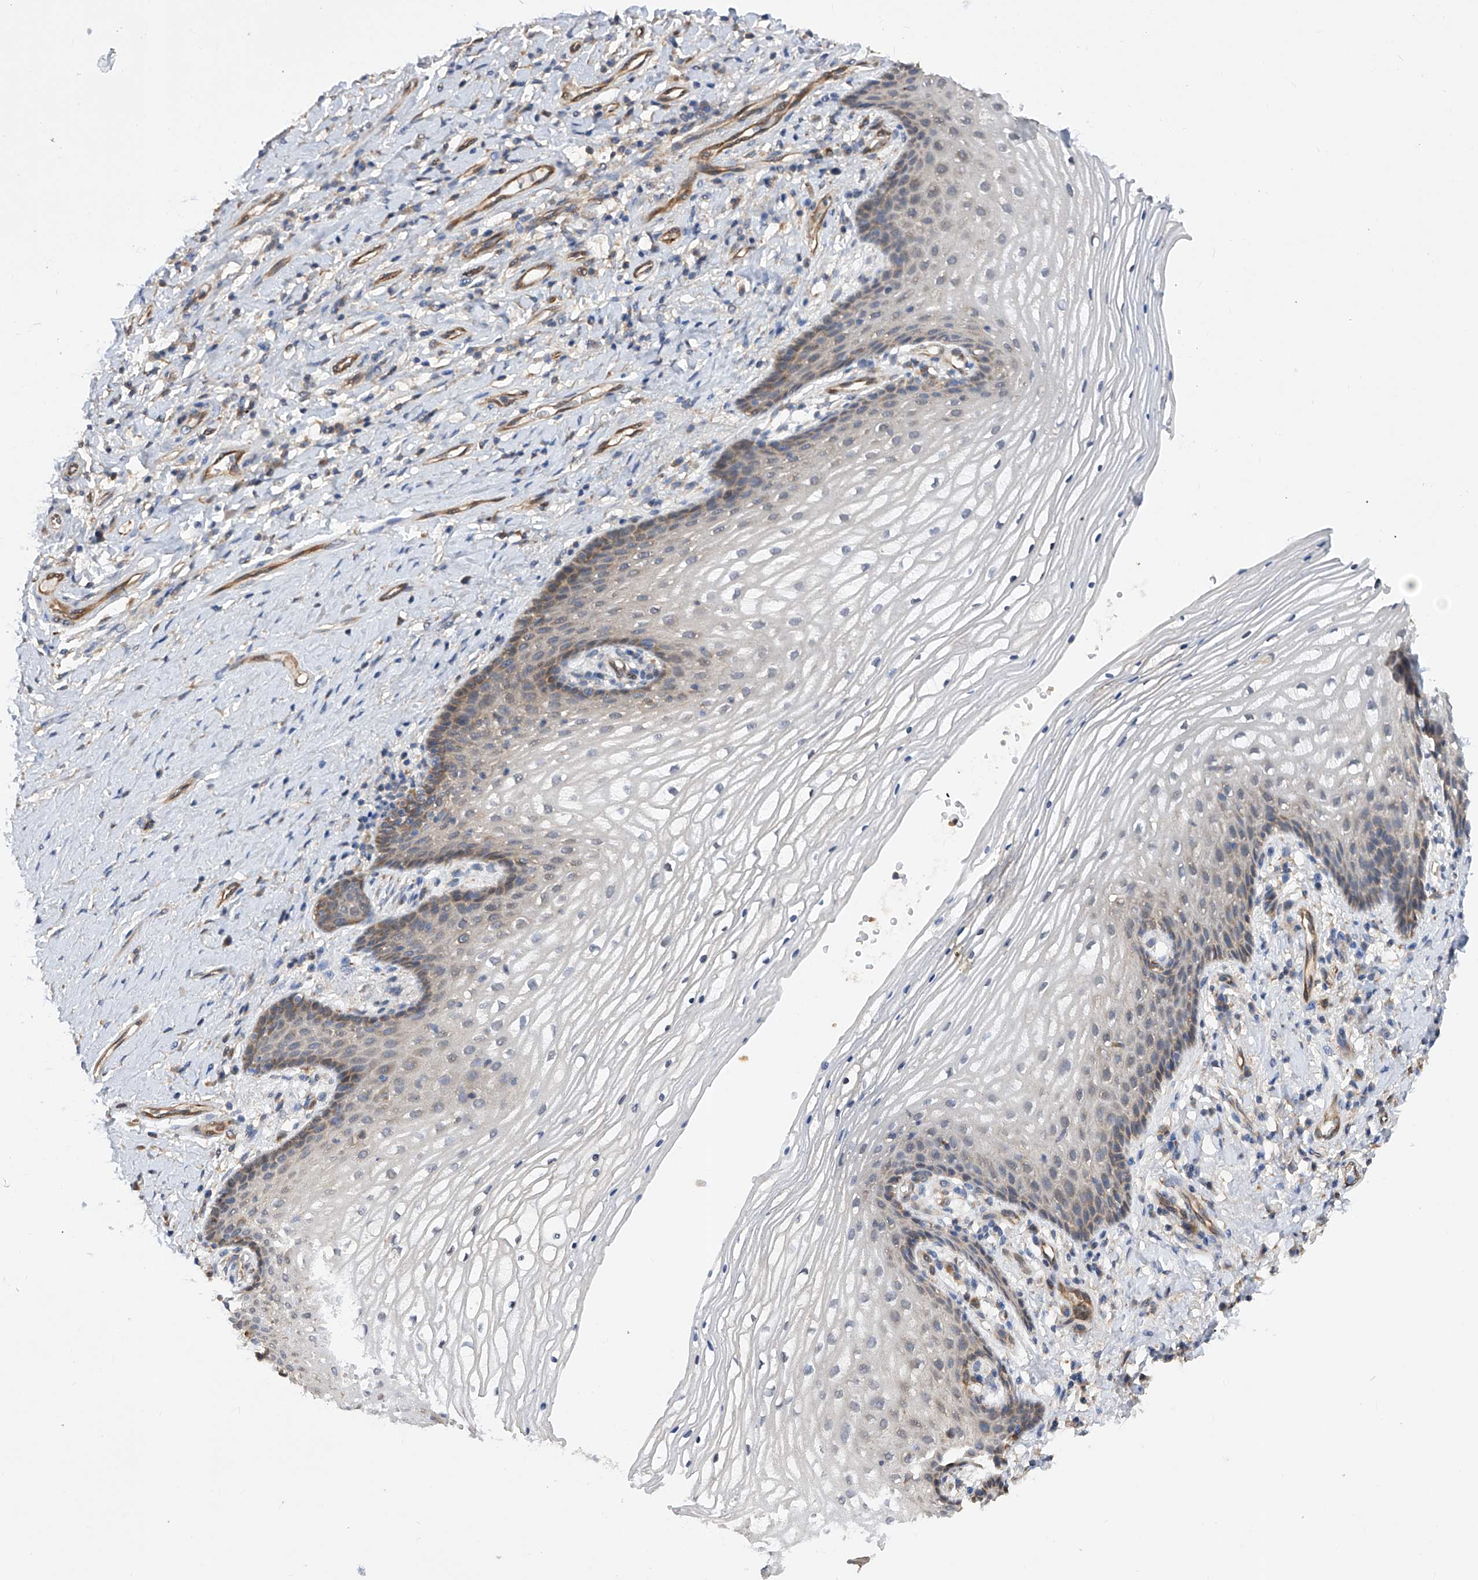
{"staining": {"intensity": "weak", "quantity": "<25%", "location": "cytoplasmic/membranous"}, "tissue": "vagina", "cell_type": "Squamous epithelial cells", "image_type": "normal", "snomed": [{"axis": "morphology", "description": "Normal tissue, NOS"}, {"axis": "topography", "description": "Vagina"}], "caption": "This is an immunohistochemistry photomicrograph of normal human vagina. There is no positivity in squamous epithelial cells.", "gene": "SPATA20", "patient": {"sex": "female", "age": 60}}